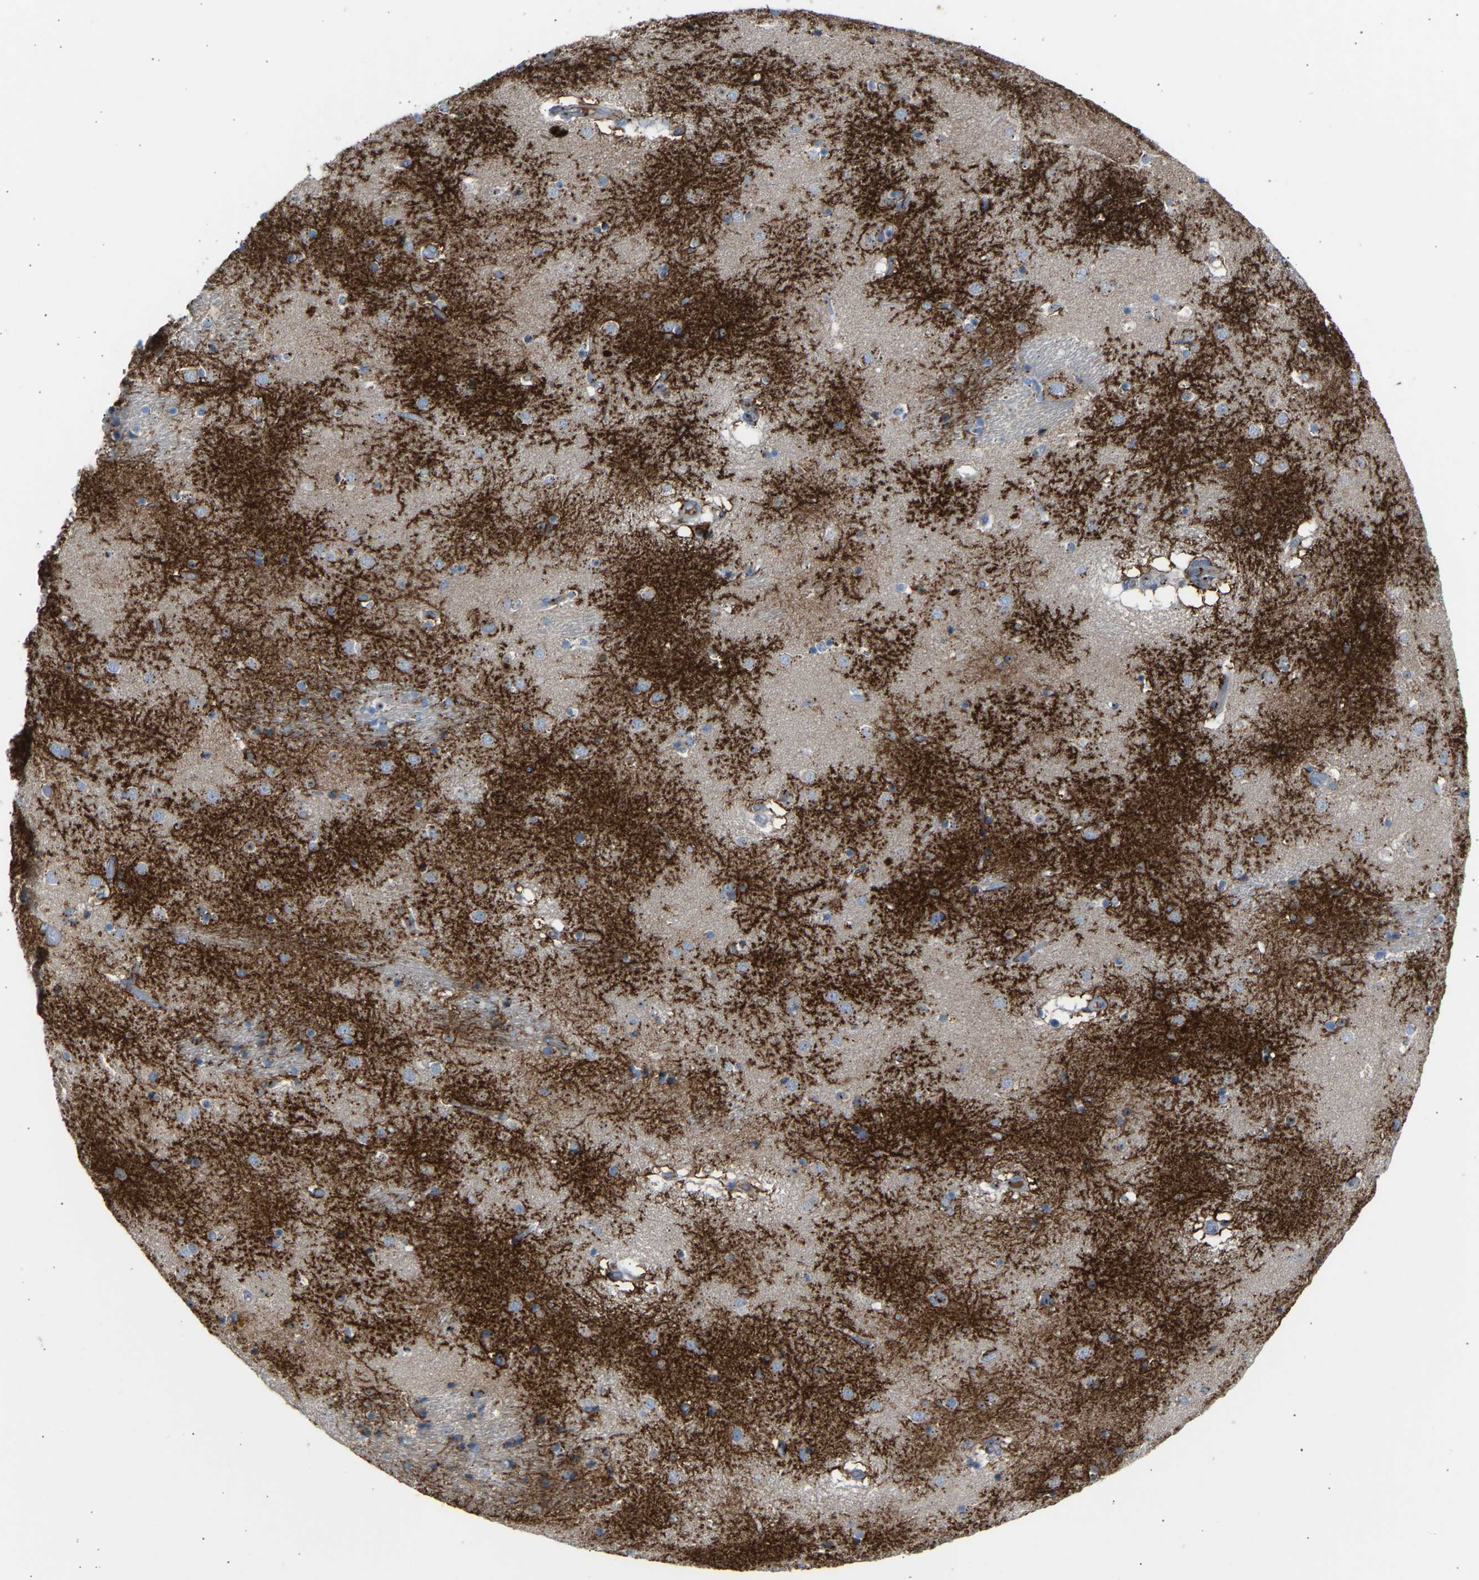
{"staining": {"intensity": "moderate", "quantity": "25%-75%", "location": "cytoplasmic/membranous"}, "tissue": "caudate", "cell_type": "Glial cells", "image_type": "normal", "snomed": [{"axis": "morphology", "description": "Normal tissue, NOS"}, {"axis": "topography", "description": "Lateral ventricle wall"}], "caption": "A brown stain shows moderate cytoplasmic/membranous staining of a protein in glial cells of unremarkable caudate. Using DAB (brown) and hematoxylin (blue) stains, captured at high magnification using brightfield microscopy.", "gene": "CYREN", "patient": {"sex": "male", "age": 70}}